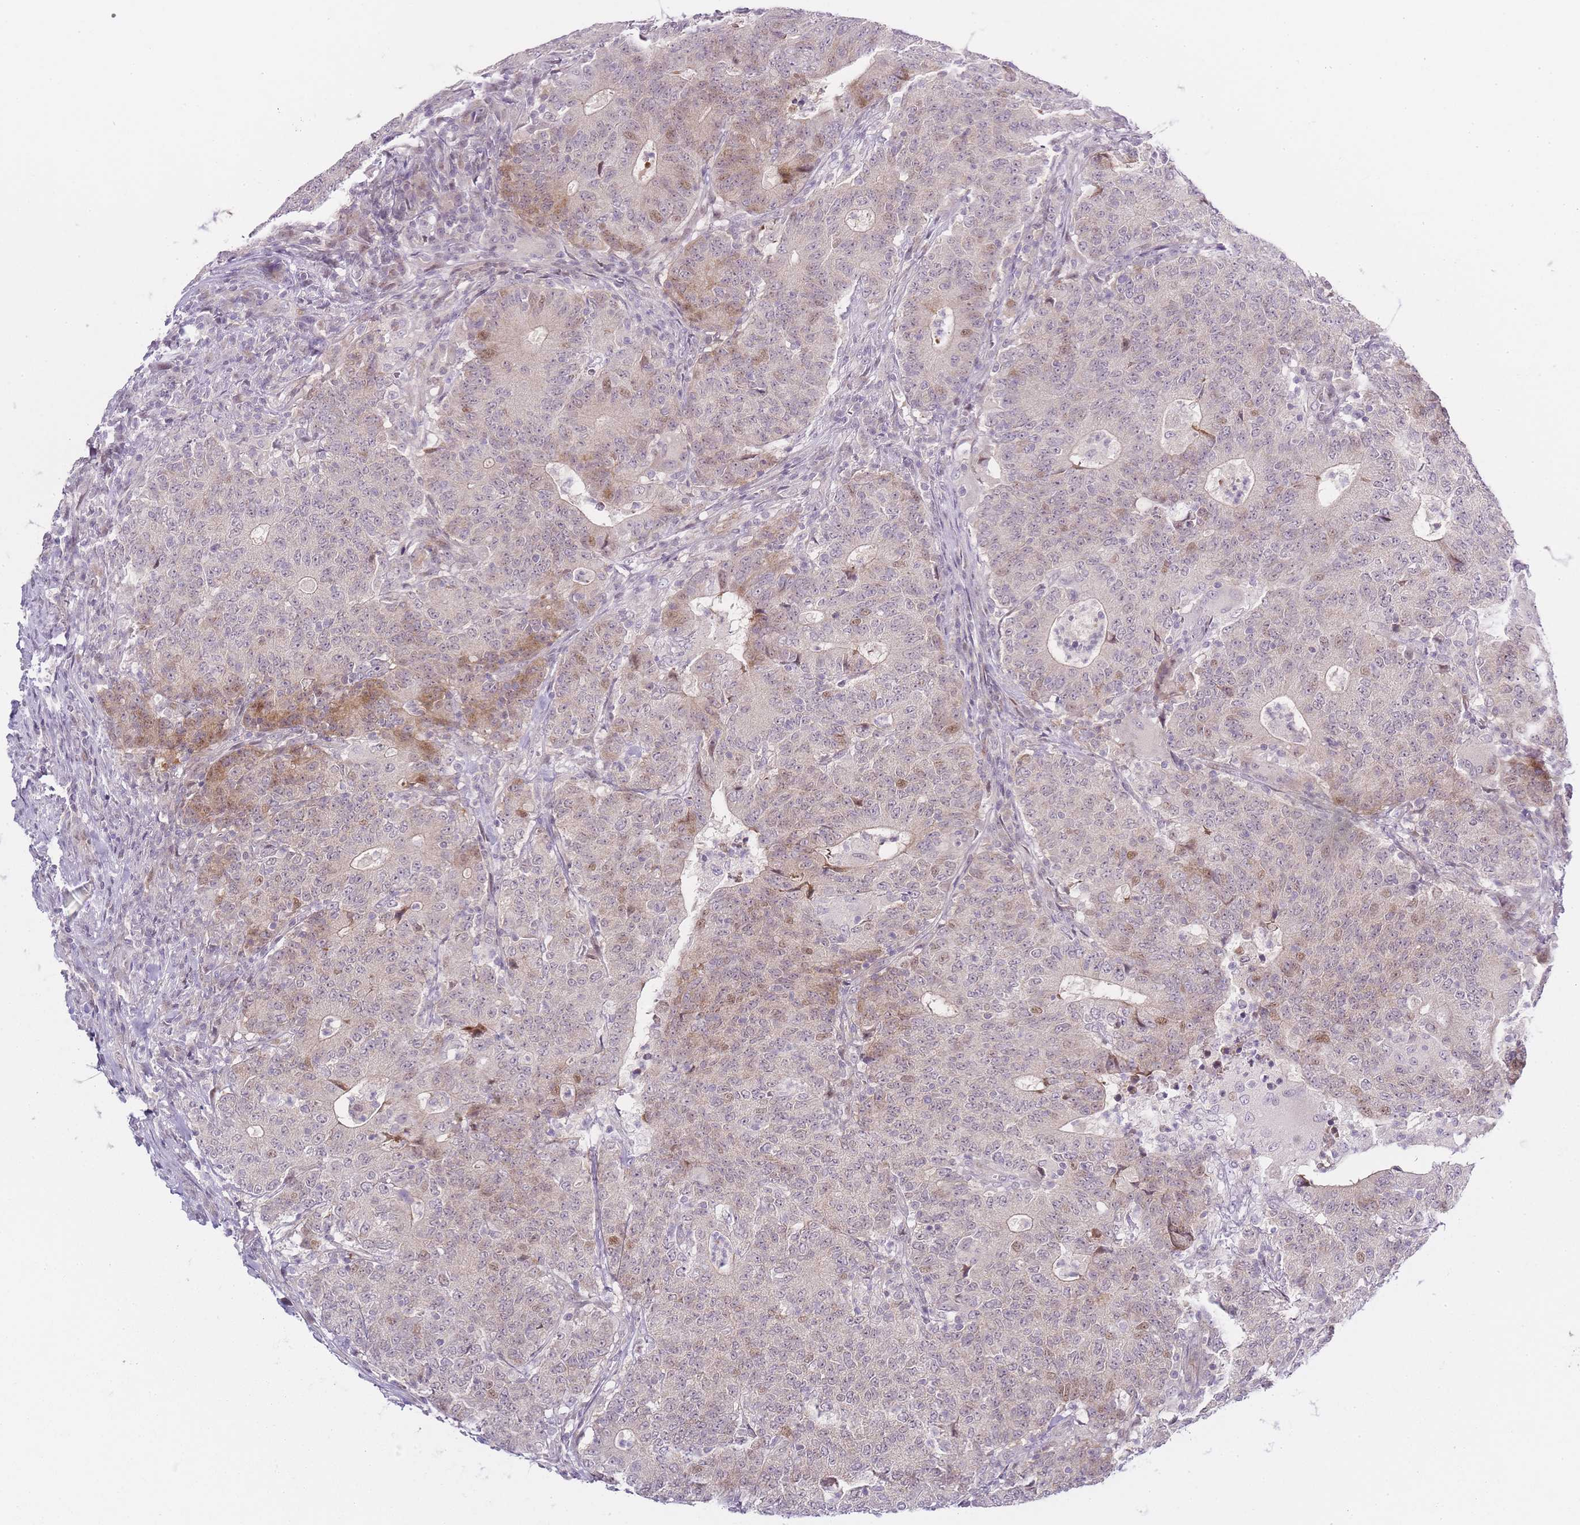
{"staining": {"intensity": "moderate", "quantity": "<25%", "location": "cytoplasmic/membranous,nuclear"}, "tissue": "colorectal cancer", "cell_type": "Tumor cells", "image_type": "cancer", "snomed": [{"axis": "morphology", "description": "Adenocarcinoma, NOS"}, {"axis": "topography", "description": "Colon"}], "caption": "IHC of human colorectal cancer (adenocarcinoma) demonstrates low levels of moderate cytoplasmic/membranous and nuclear staining in about <25% of tumor cells. (brown staining indicates protein expression, while blue staining denotes nuclei).", "gene": "OGG1", "patient": {"sex": "female", "age": 75}}